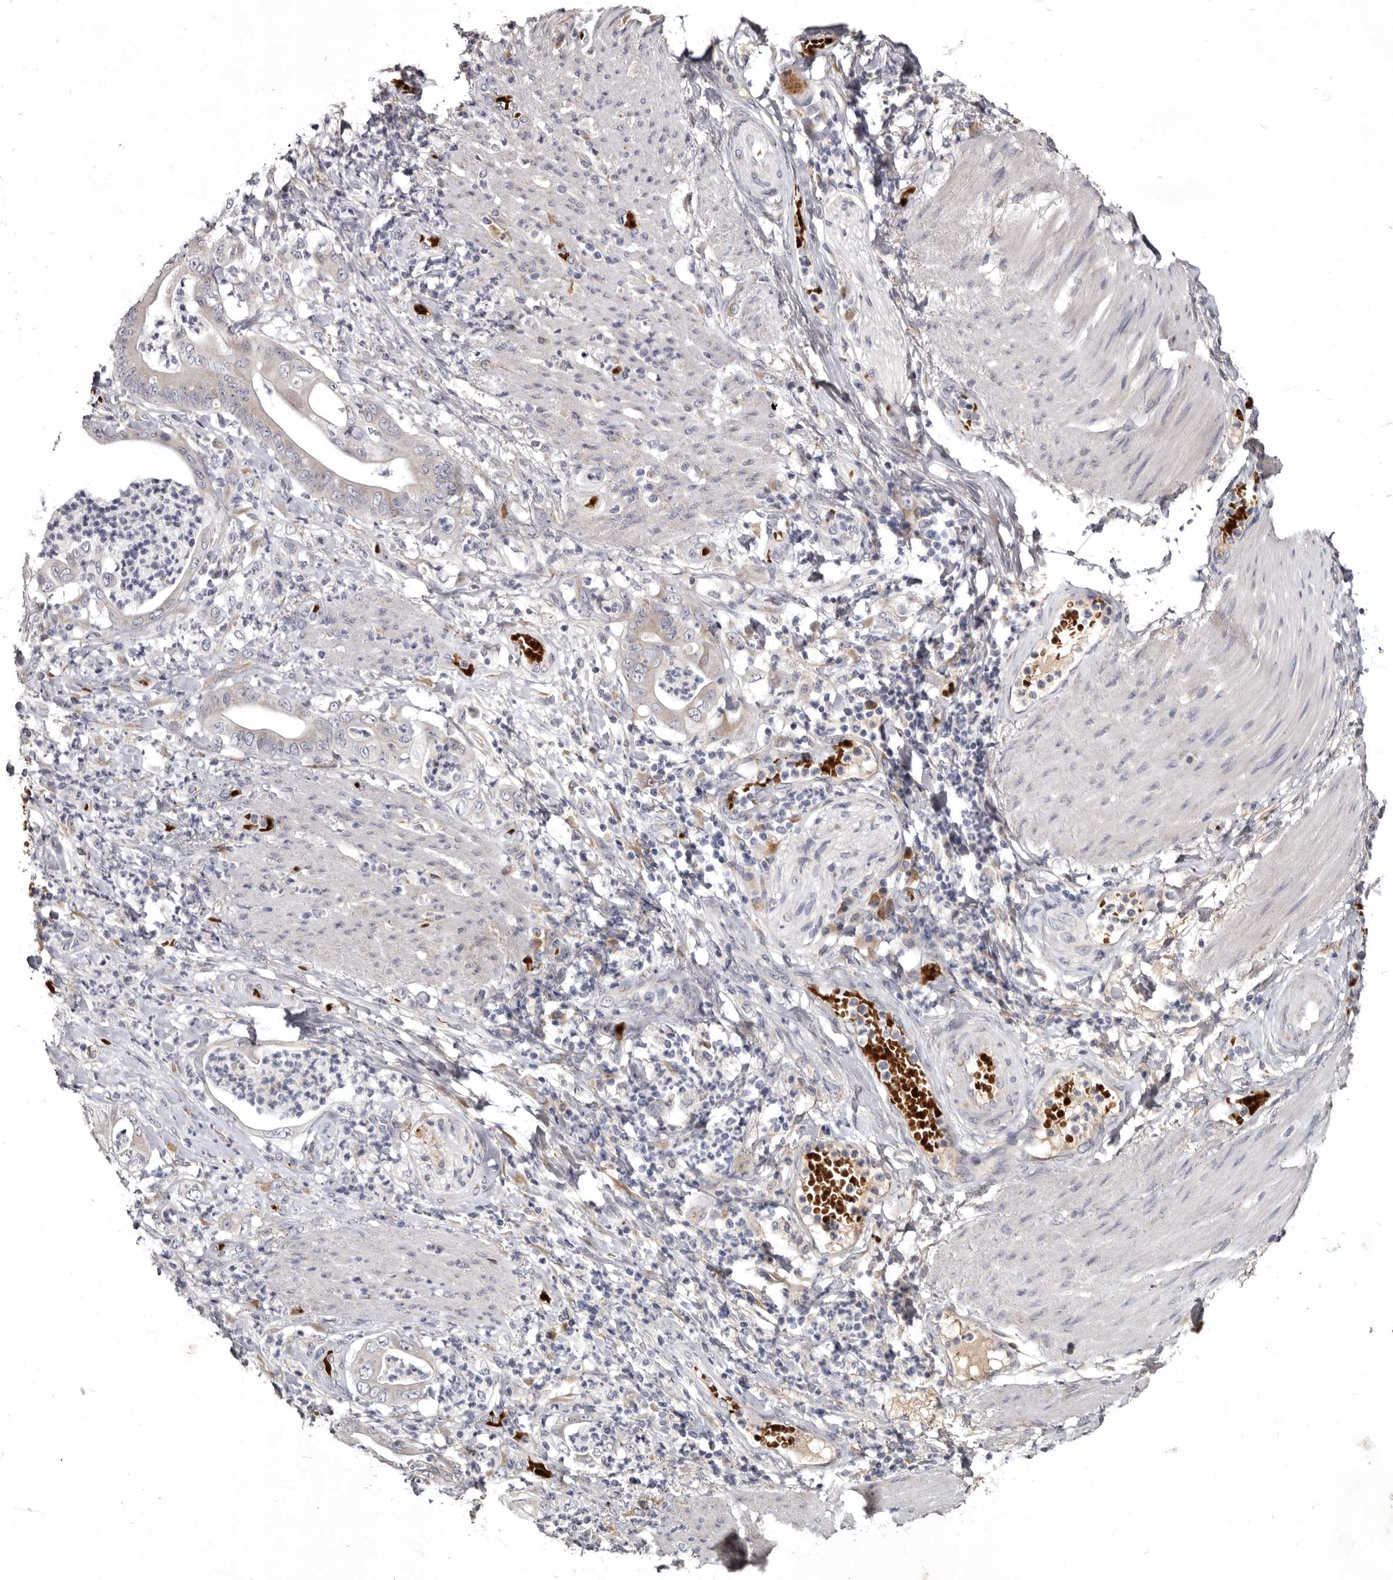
{"staining": {"intensity": "negative", "quantity": "none", "location": "none"}, "tissue": "stomach cancer", "cell_type": "Tumor cells", "image_type": "cancer", "snomed": [{"axis": "morphology", "description": "Adenocarcinoma, NOS"}, {"axis": "topography", "description": "Stomach"}], "caption": "Immunohistochemistry (IHC) image of neoplastic tissue: human adenocarcinoma (stomach) stained with DAB reveals no significant protein expression in tumor cells.", "gene": "NENF", "patient": {"sex": "female", "age": 73}}